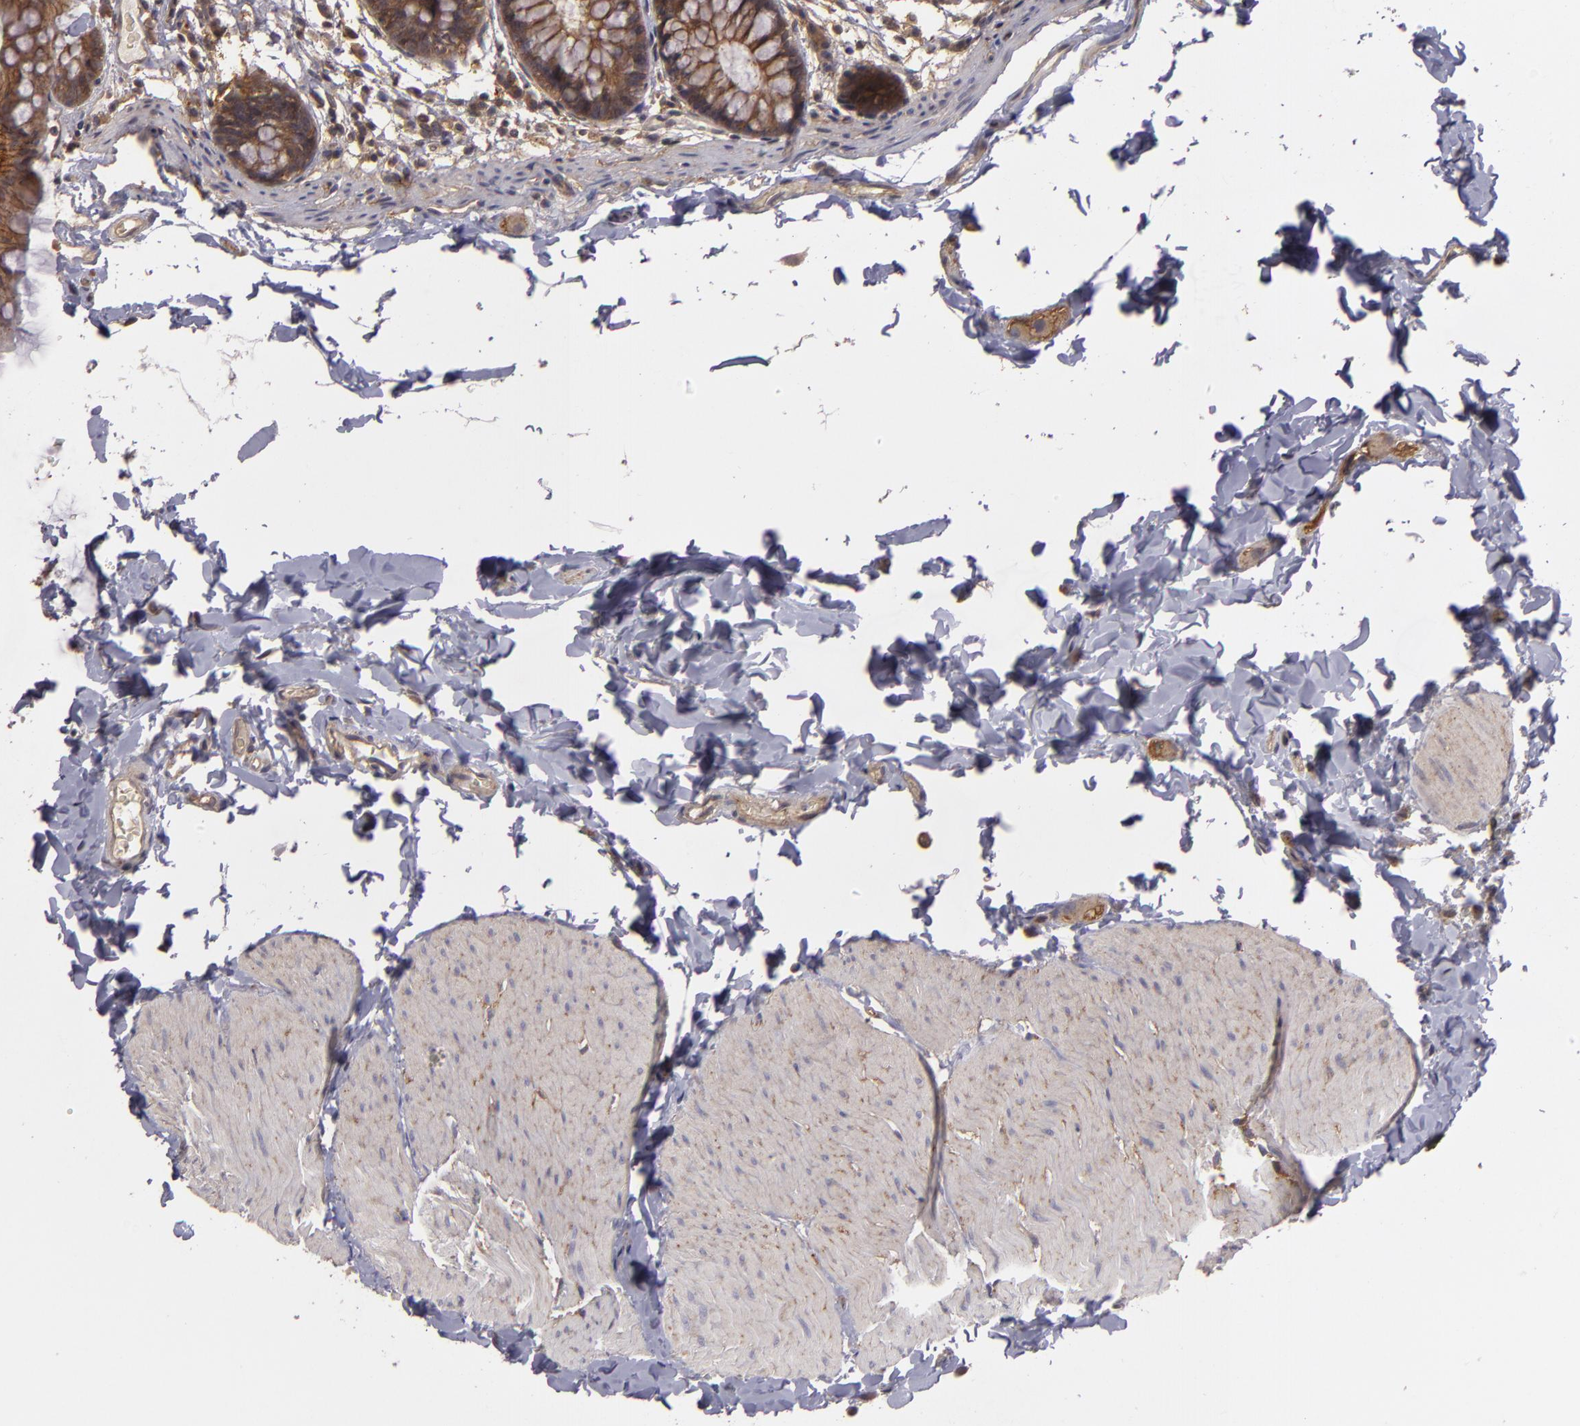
{"staining": {"intensity": "moderate", "quantity": ">75%", "location": "cytoplasmic/membranous"}, "tissue": "colon", "cell_type": "Endothelial cells", "image_type": "normal", "snomed": [{"axis": "morphology", "description": "Normal tissue, NOS"}, {"axis": "topography", "description": "Smooth muscle"}, {"axis": "topography", "description": "Colon"}], "caption": "A micrograph of colon stained for a protein demonstrates moderate cytoplasmic/membranous brown staining in endothelial cells.", "gene": "HRAS", "patient": {"sex": "male", "age": 67}}